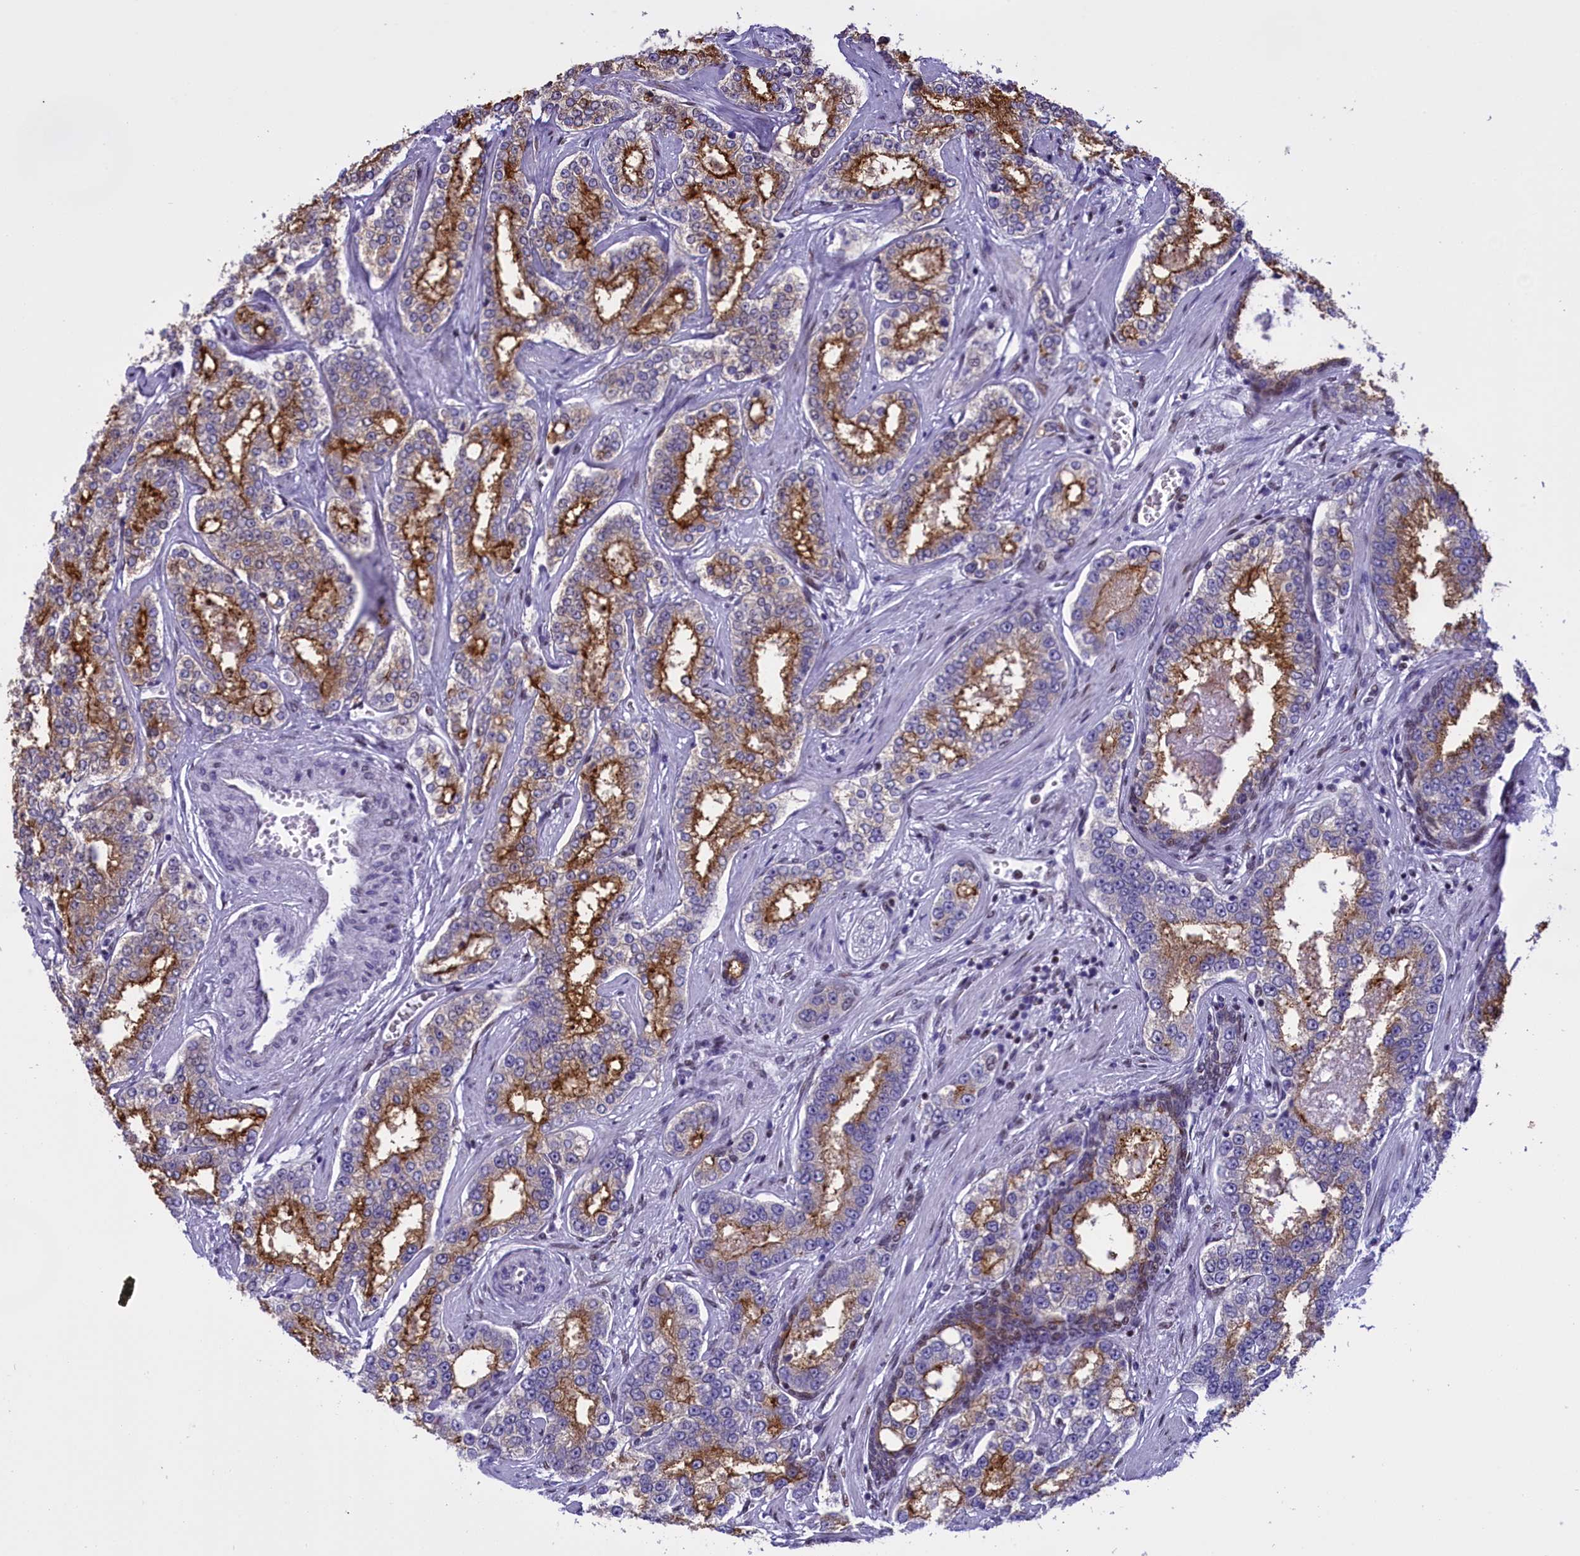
{"staining": {"intensity": "strong", "quantity": "25%-75%", "location": "cytoplasmic/membranous"}, "tissue": "prostate cancer", "cell_type": "Tumor cells", "image_type": "cancer", "snomed": [{"axis": "morphology", "description": "Normal tissue, NOS"}, {"axis": "morphology", "description": "Adenocarcinoma, High grade"}, {"axis": "topography", "description": "Prostate"}], "caption": "Prostate cancer (adenocarcinoma (high-grade)) stained with immunohistochemistry (IHC) exhibits strong cytoplasmic/membranous positivity in approximately 25%-75% of tumor cells. (Stains: DAB (3,3'-diaminobenzidine) in brown, nuclei in blue, Microscopy: brightfield microscopy at high magnification).", "gene": "SPIRE2", "patient": {"sex": "male", "age": 83}}